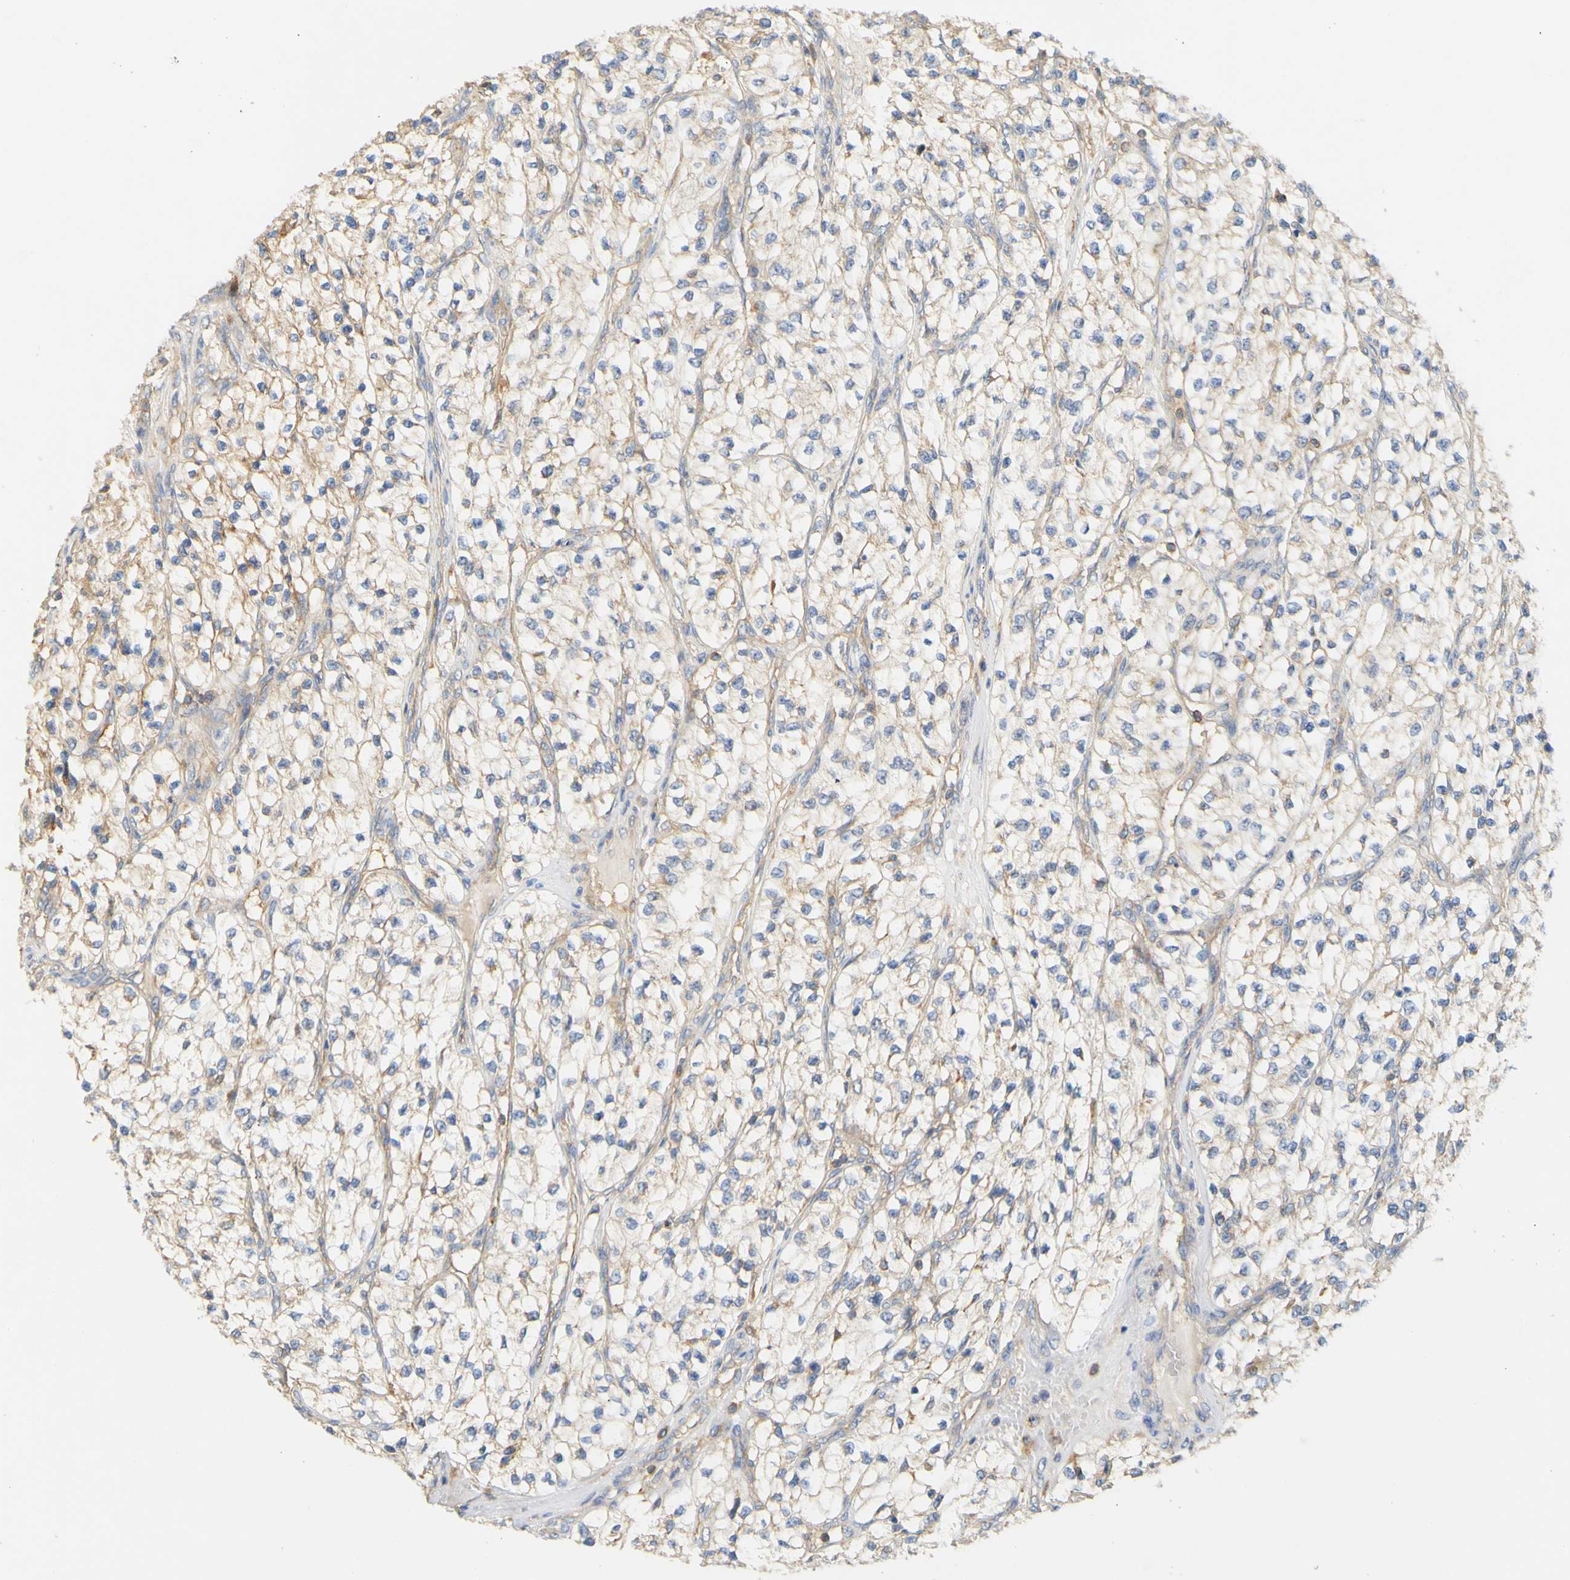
{"staining": {"intensity": "weak", "quantity": "25%-75%", "location": "cytoplasmic/membranous"}, "tissue": "renal cancer", "cell_type": "Tumor cells", "image_type": "cancer", "snomed": [{"axis": "morphology", "description": "Adenocarcinoma, NOS"}, {"axis": "topography", "description": "Kidney"}], "caption": "The histopathology image displays immunohistochemical staining of renal cancer. There is weak cytoplasmic/membranous positivity is identified in approximately 25%-75% of tumor cells.", "gene": "PCDH7", "patient": {"sex": "female", "age": 57}}